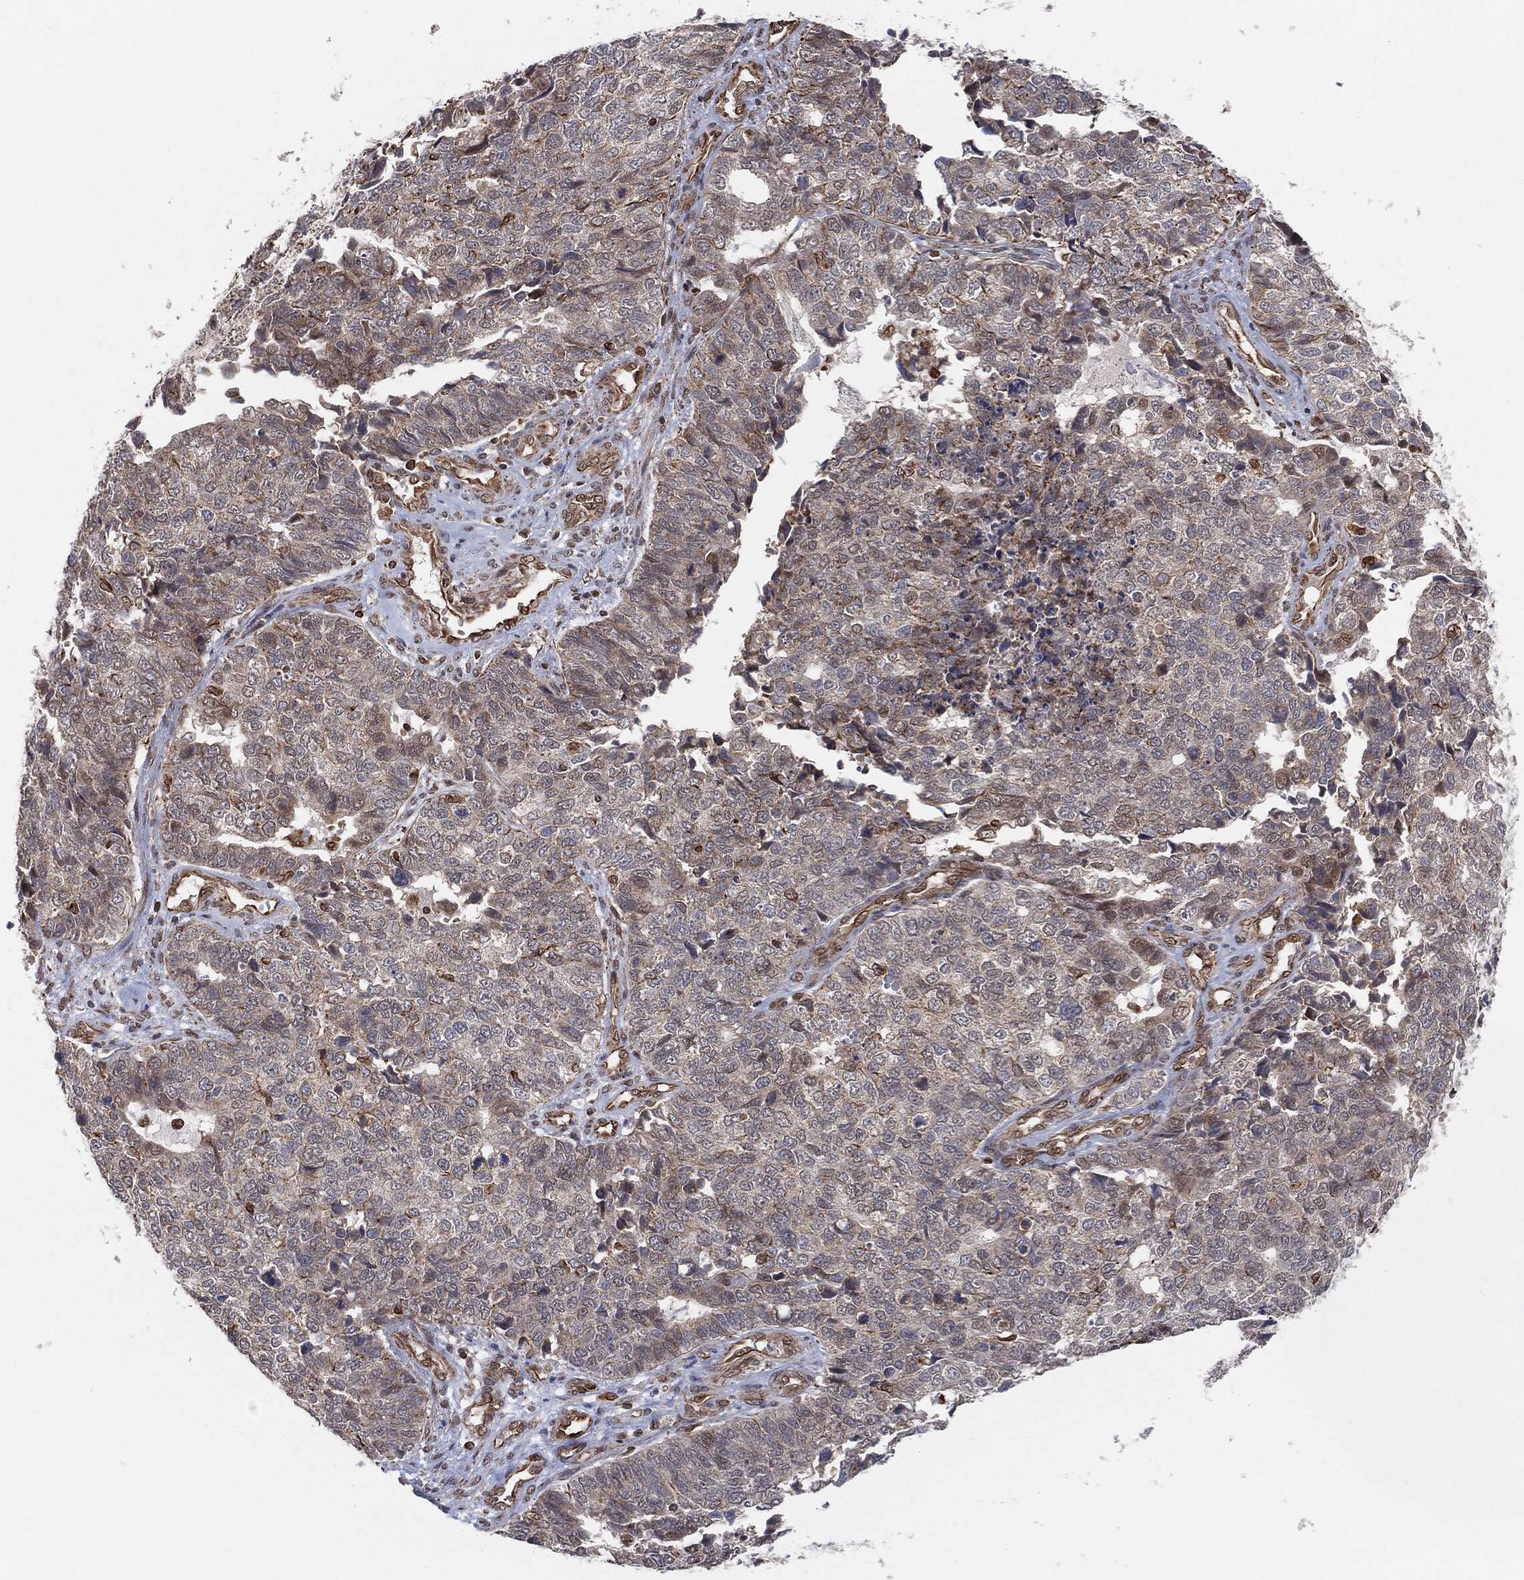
{"staining": {"intensity": "negative", "quantity": "none", "location": "none"}, "tissue": "cervical cancer", "cell_type": "Tumor cells", "image_type": "cancer", "snomed": [{"axis": "morphology", "description": "Squamous cell carcinoma, NOS"}, {"axis": "topography", "description": "Cervix"}], "caption": "There is no significant staining in tumor cells of squamous cell carcinoma (cervical).", "gene": "TP53RK", "patient": {"sex": "female", "age": 63}}